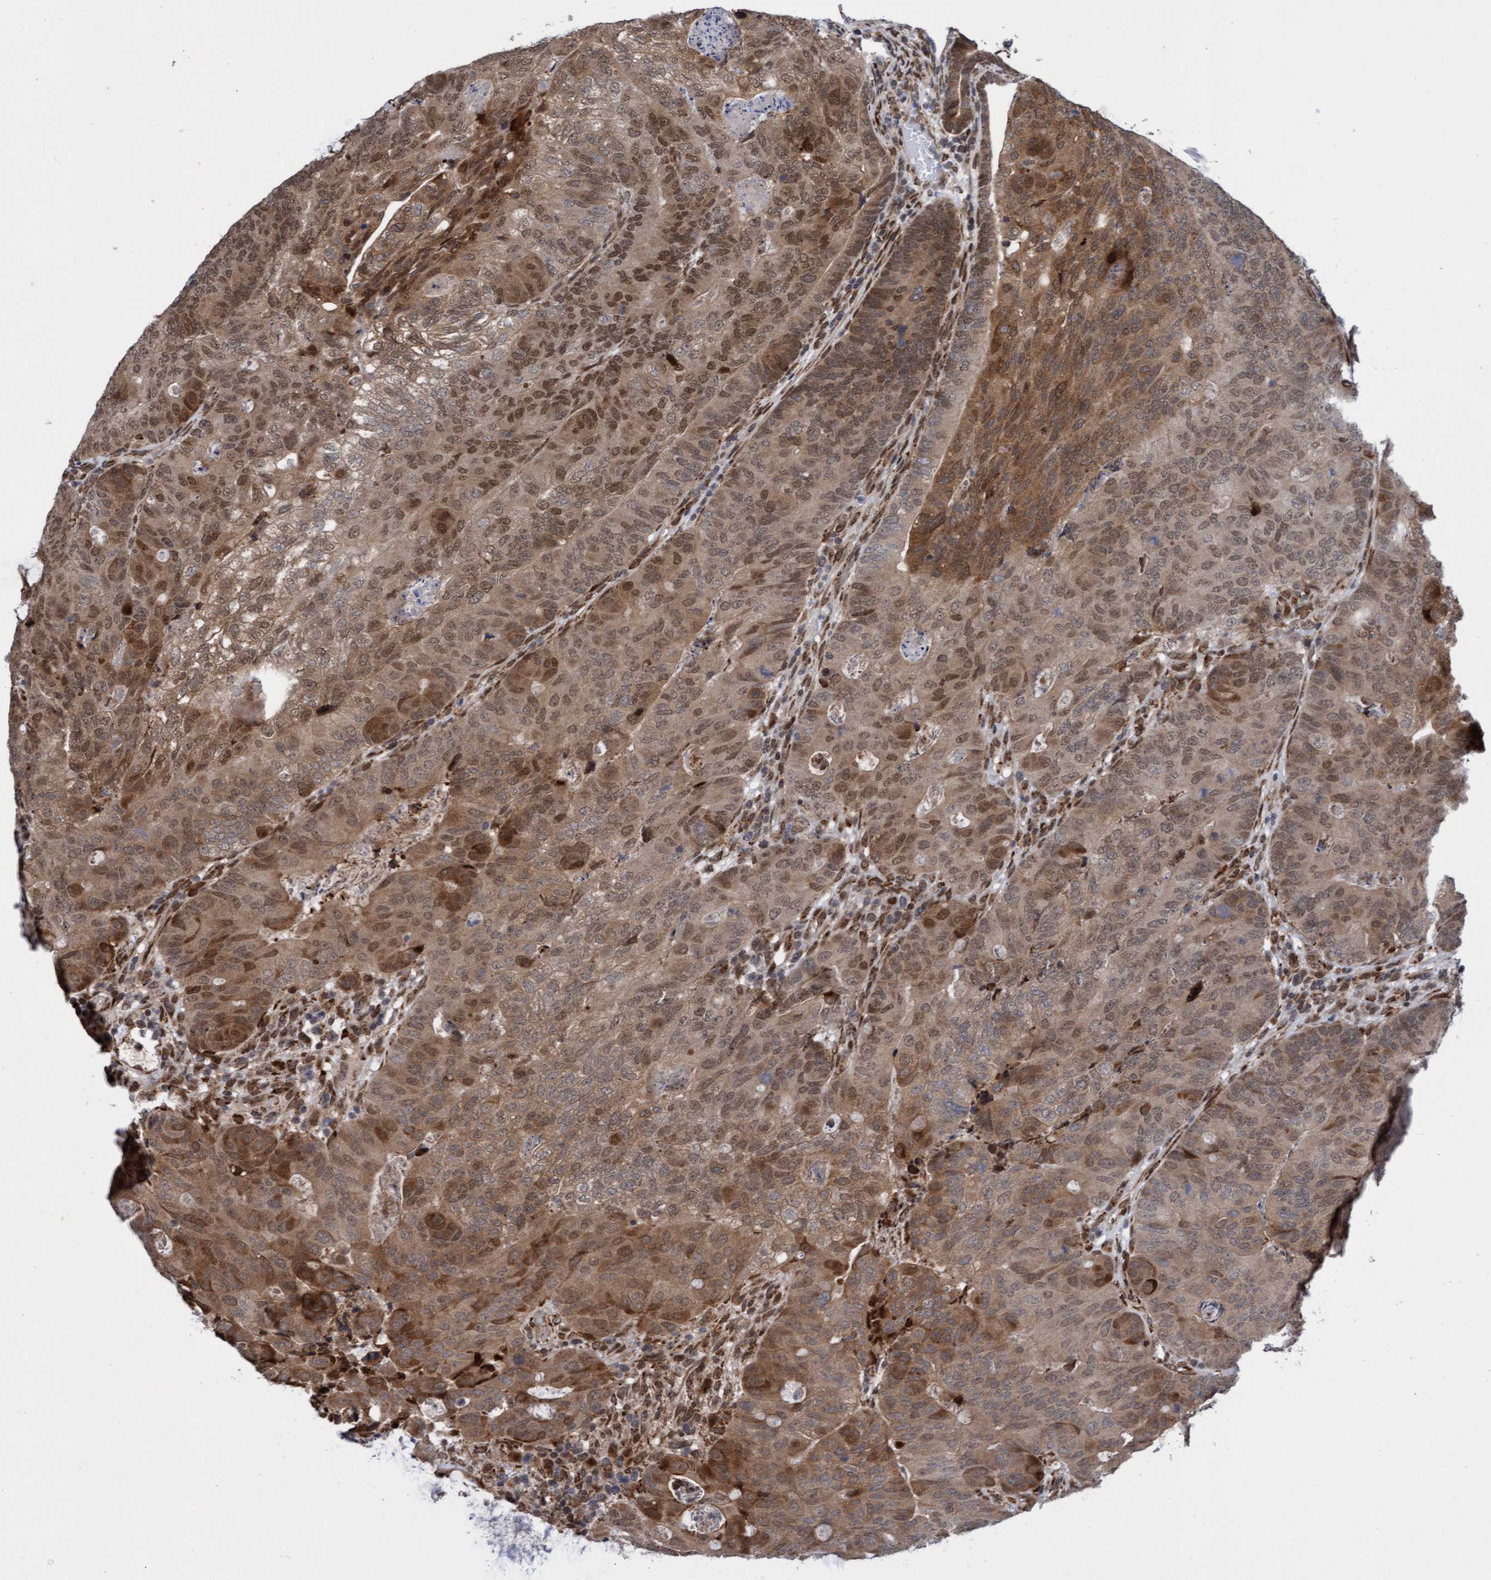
{"staining": {"intensity": "moderate", "quantity": ">75%", "location": "cytoplasmic/membranous,nuclear"}, "tissue": "colorectal cancer", "cell_type": "Tumor cells", "image_type": "cancer", "snomed": [{"axis": "morphology", "description": "Adenocarcinoma, NOS"}, {"axis": "topography", "description": "Colon"}], "caption": "A histopathology image of human colorectal cancer stained for a protein displays moderate cytoplasmic/membranous and nuclear brown staining in tumor cells. Immunohistochemistry (ihc) stains the protein in brown and the nuclei are stained blue.", "gene": "TANC2", "patient": {"sex": "female", "age": 67}}